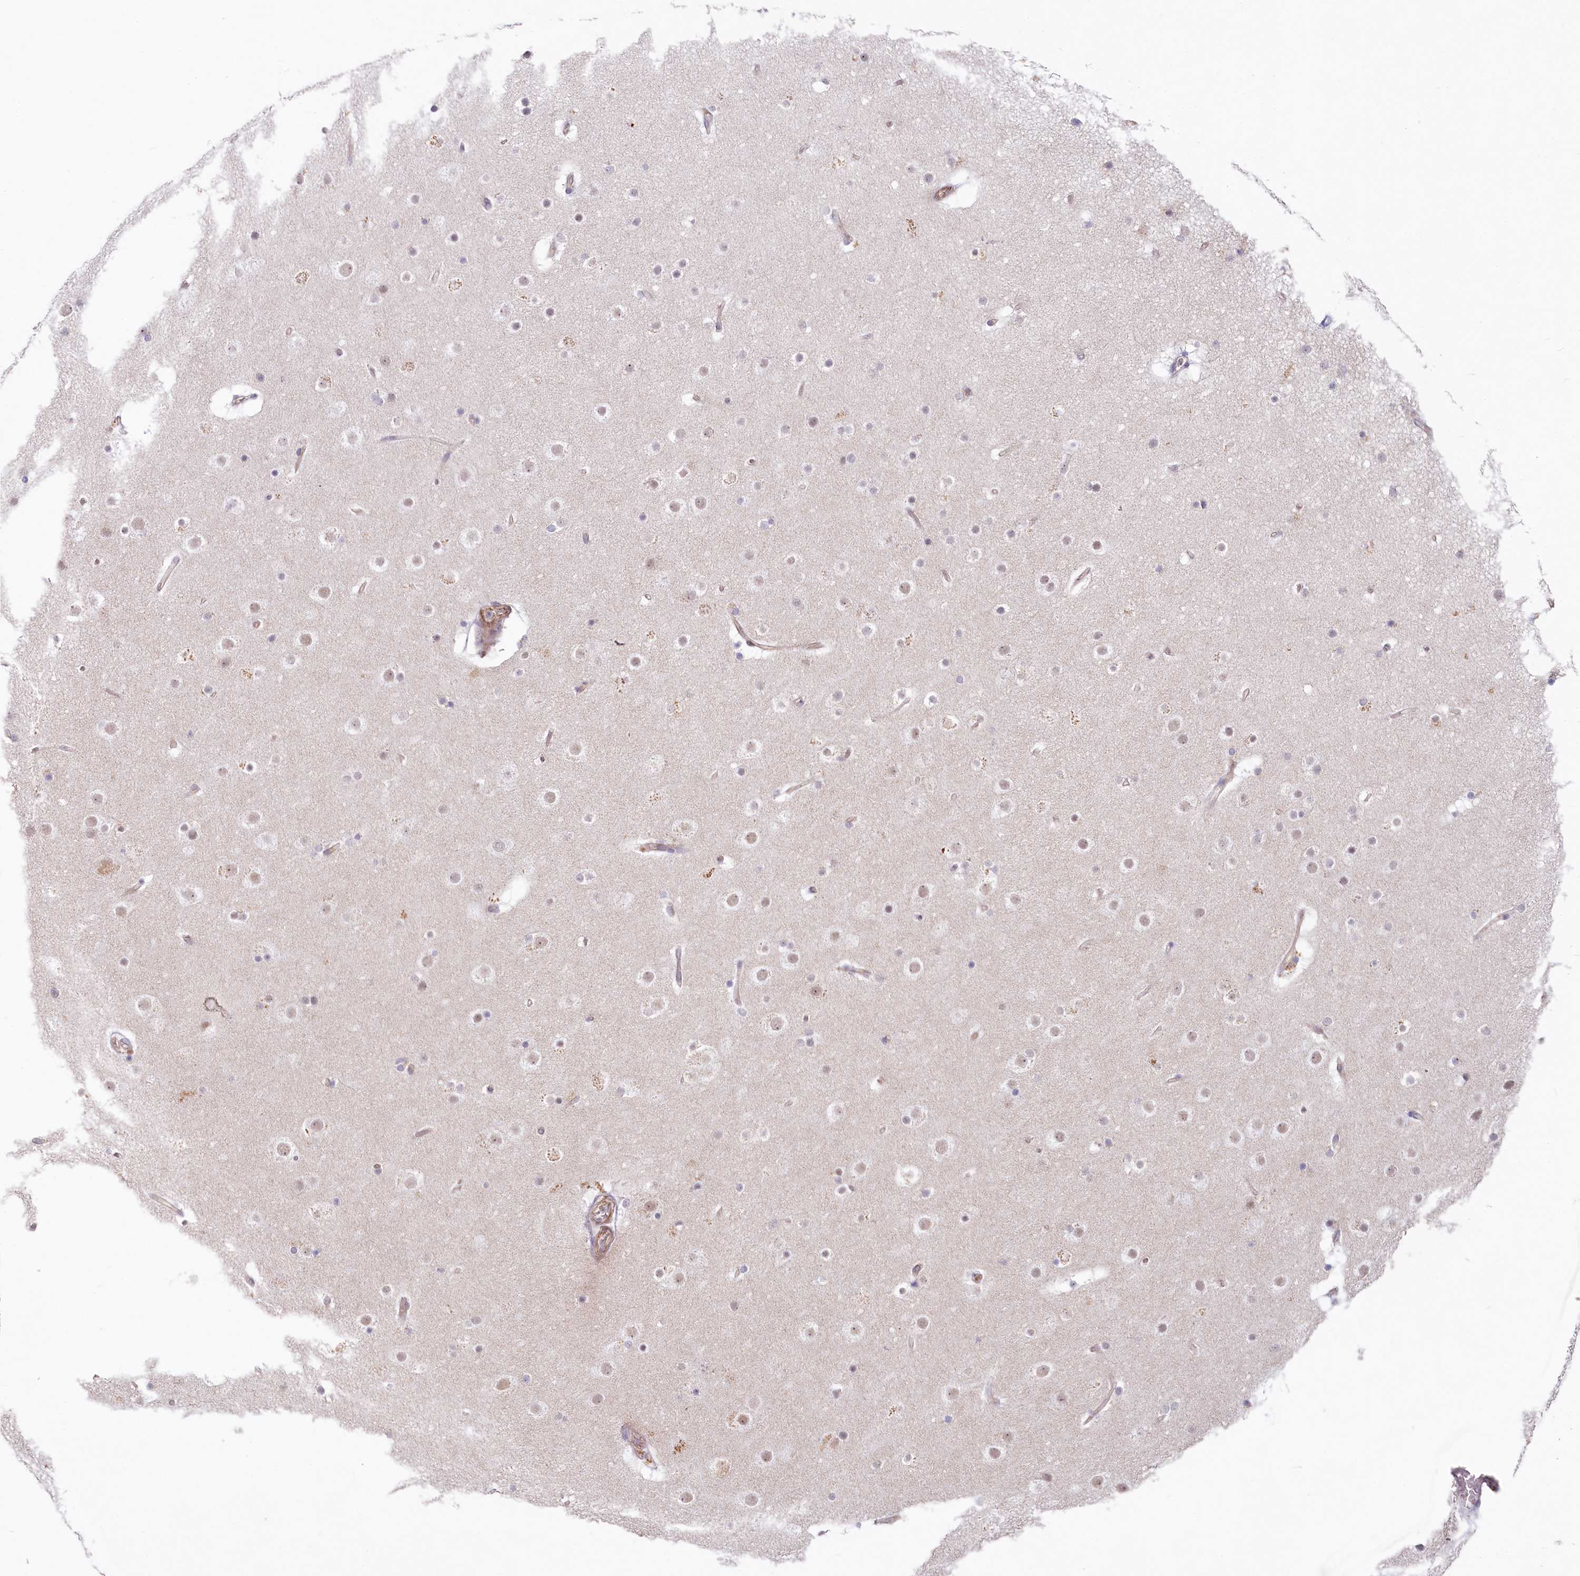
{"staining": {"intensity": "weak", "quantity": ">75%", "location": "cytoplasmic/membranous"}, "tissue": "cerebral cortex", "cell_type": "Endothelial cells", "image_type": "normal", "snomed": [{"axis": "morphology", "description": "Normal tissue, NOS"}, {"axis": "topography", "description": "Cerebral cortex"}], "caption": "IHC histopathology image of normal cerebral cortex: human cerebral cortex stained using IHC shows low levels of weak protein expression localized specifically in the cytoplasmic/membranous of endothelial cells, appearing as a cytoplasmic/membranous brown color.", "gene": "ABHD8", "patient": {"sex": "male", "age": 57}}